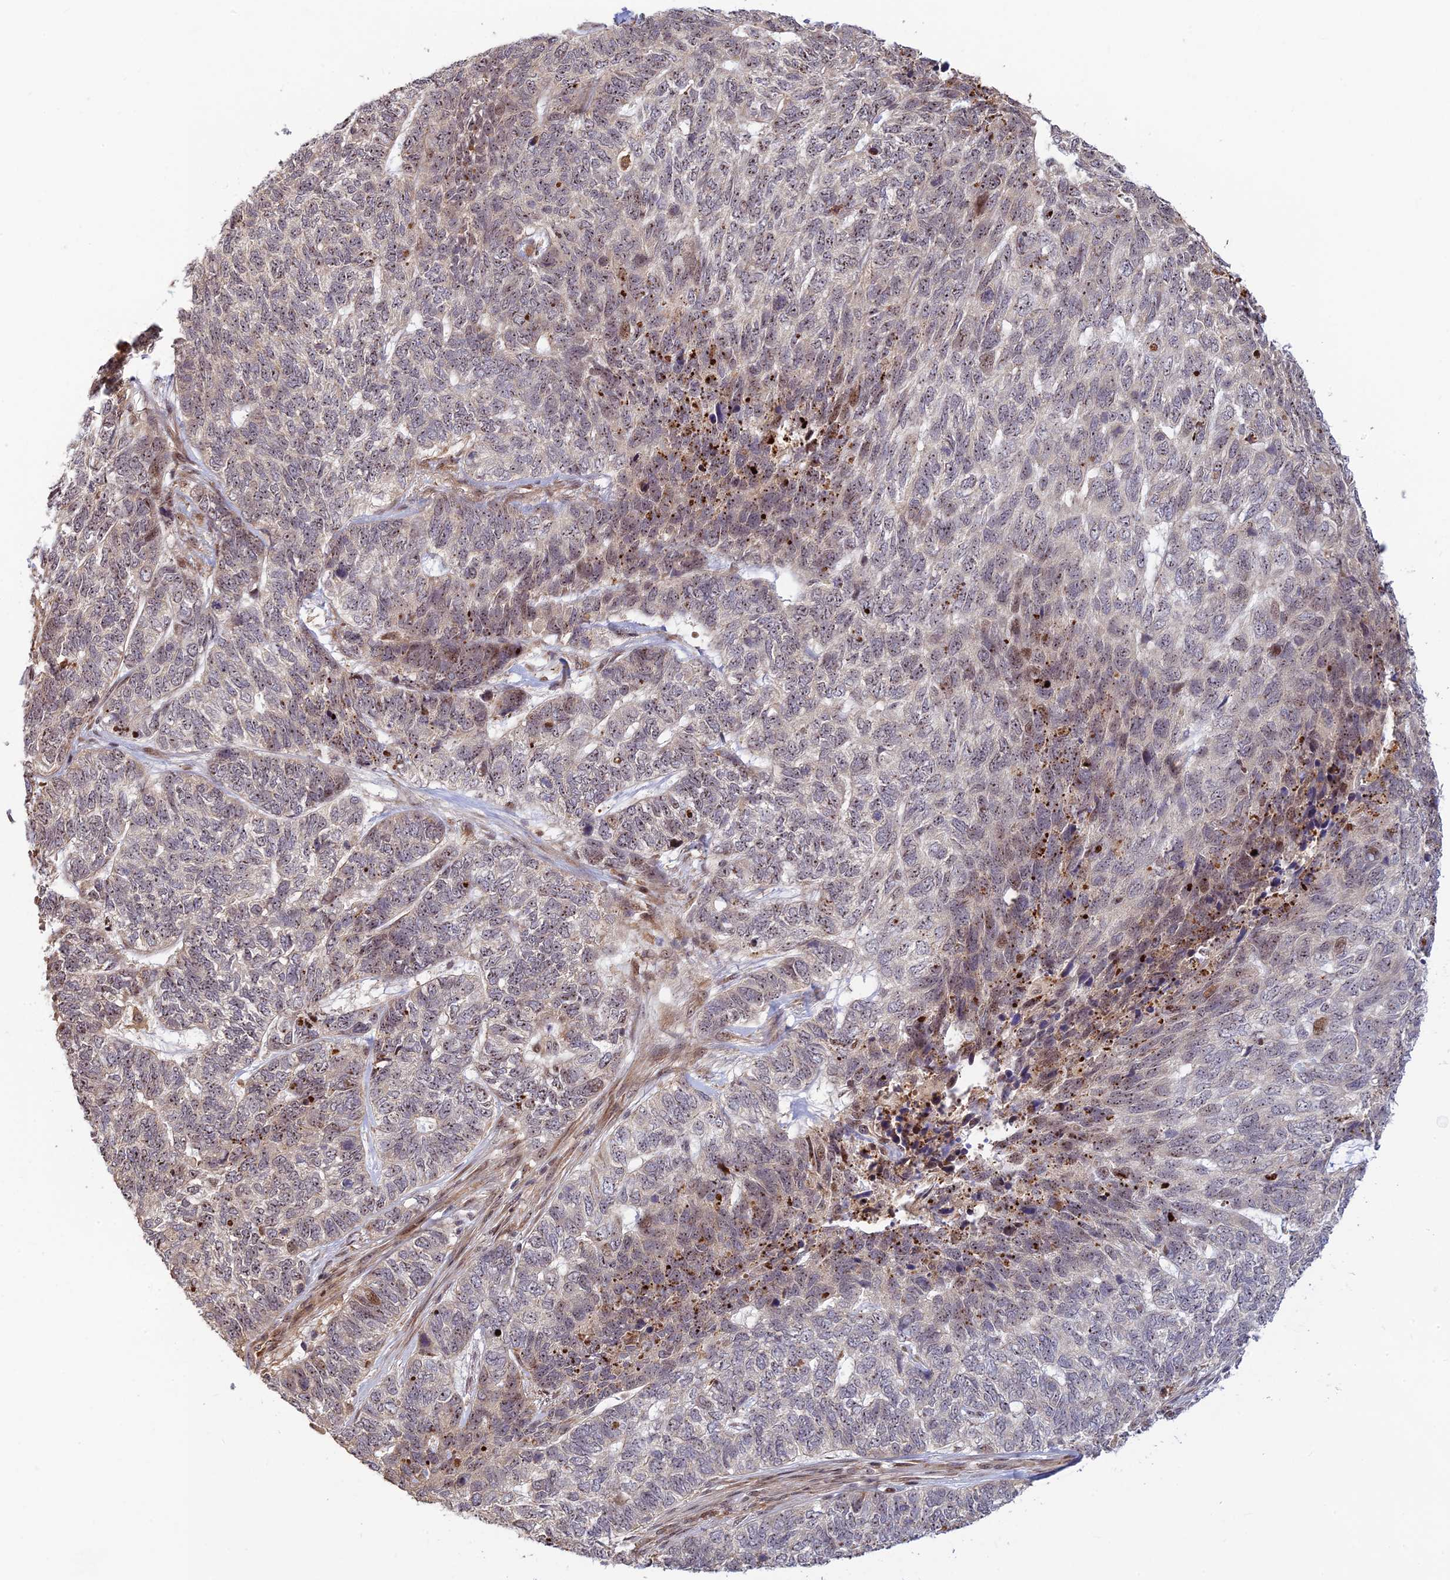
{"staining": {"intensity": "weak", "quantity": "<25%", "location": "cytoplasmic/membranous,nuclear"}, "tissue": "skin cancer", "cell_type": "Tumor cells", "image_type": "cancer", "snomed": [{"axis": "morphology", "description": "Basal cell carcinoma"}, {"axis": "topography", "description": "Skin"}], "caption": "Immunohistochemical staining of skin cancer displays no significant staining in tumor cells.", "gene": "UFSP2", "patient": {"sex": "female", "age": 65}}